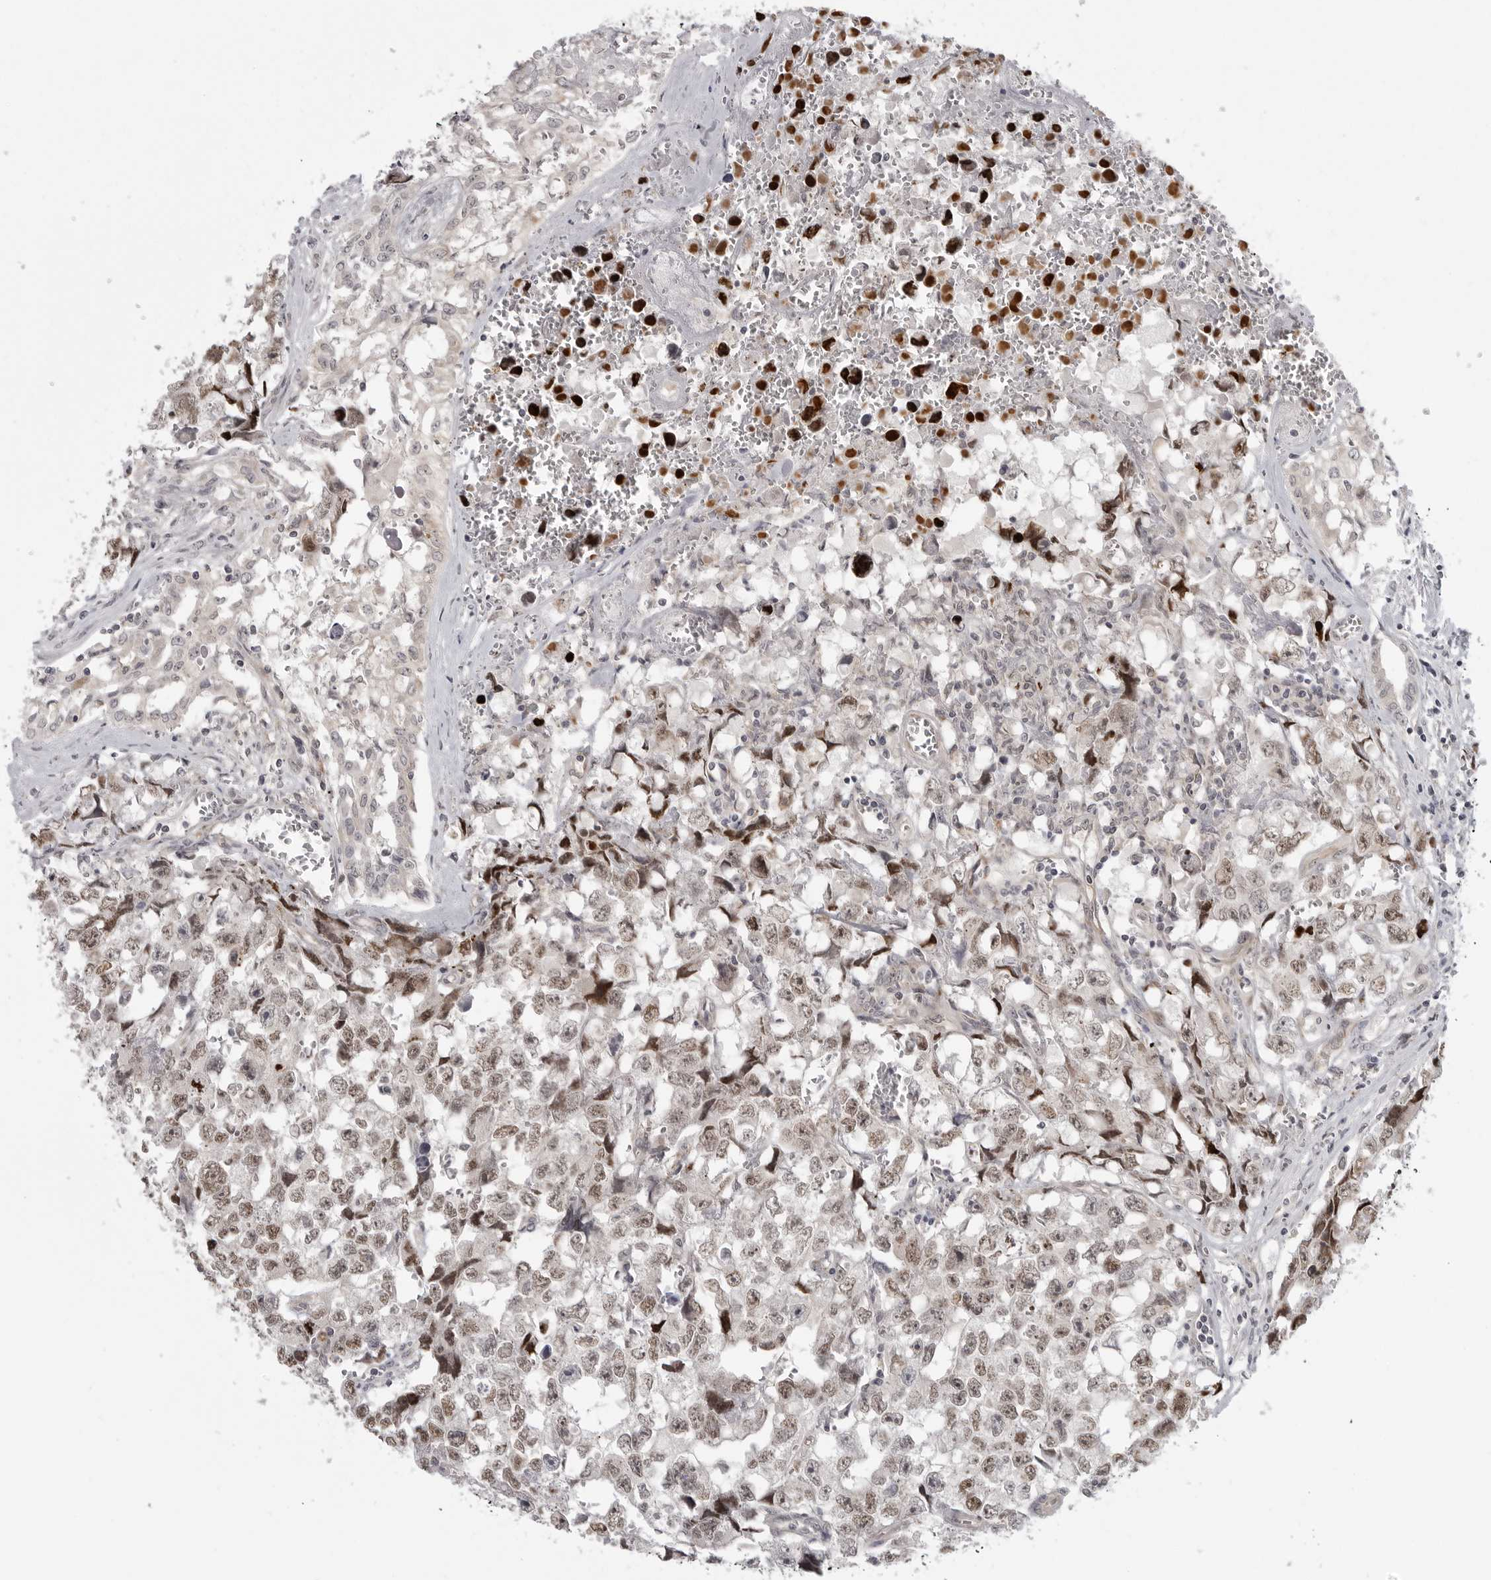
{"staining": {"intensity": "moderate", "quantity": ">75%", "location": "nuclear"}, "tissue": "testis cancer", "cell_type": "Tumor cells", "image_type": "cancer", "snomed": [{"axis": "morphology", "description": "Carcinoma, Embryonal, NOS"}, {"axis": "topography", "description": "Testis"}], "caption": "Brown immunohistochemical staining in testis cancer displays moderate nuclear expression in approximately >75% of tumor cells.", "gene": "TUT4", "patient": {"sex": "male", "age": 31}}